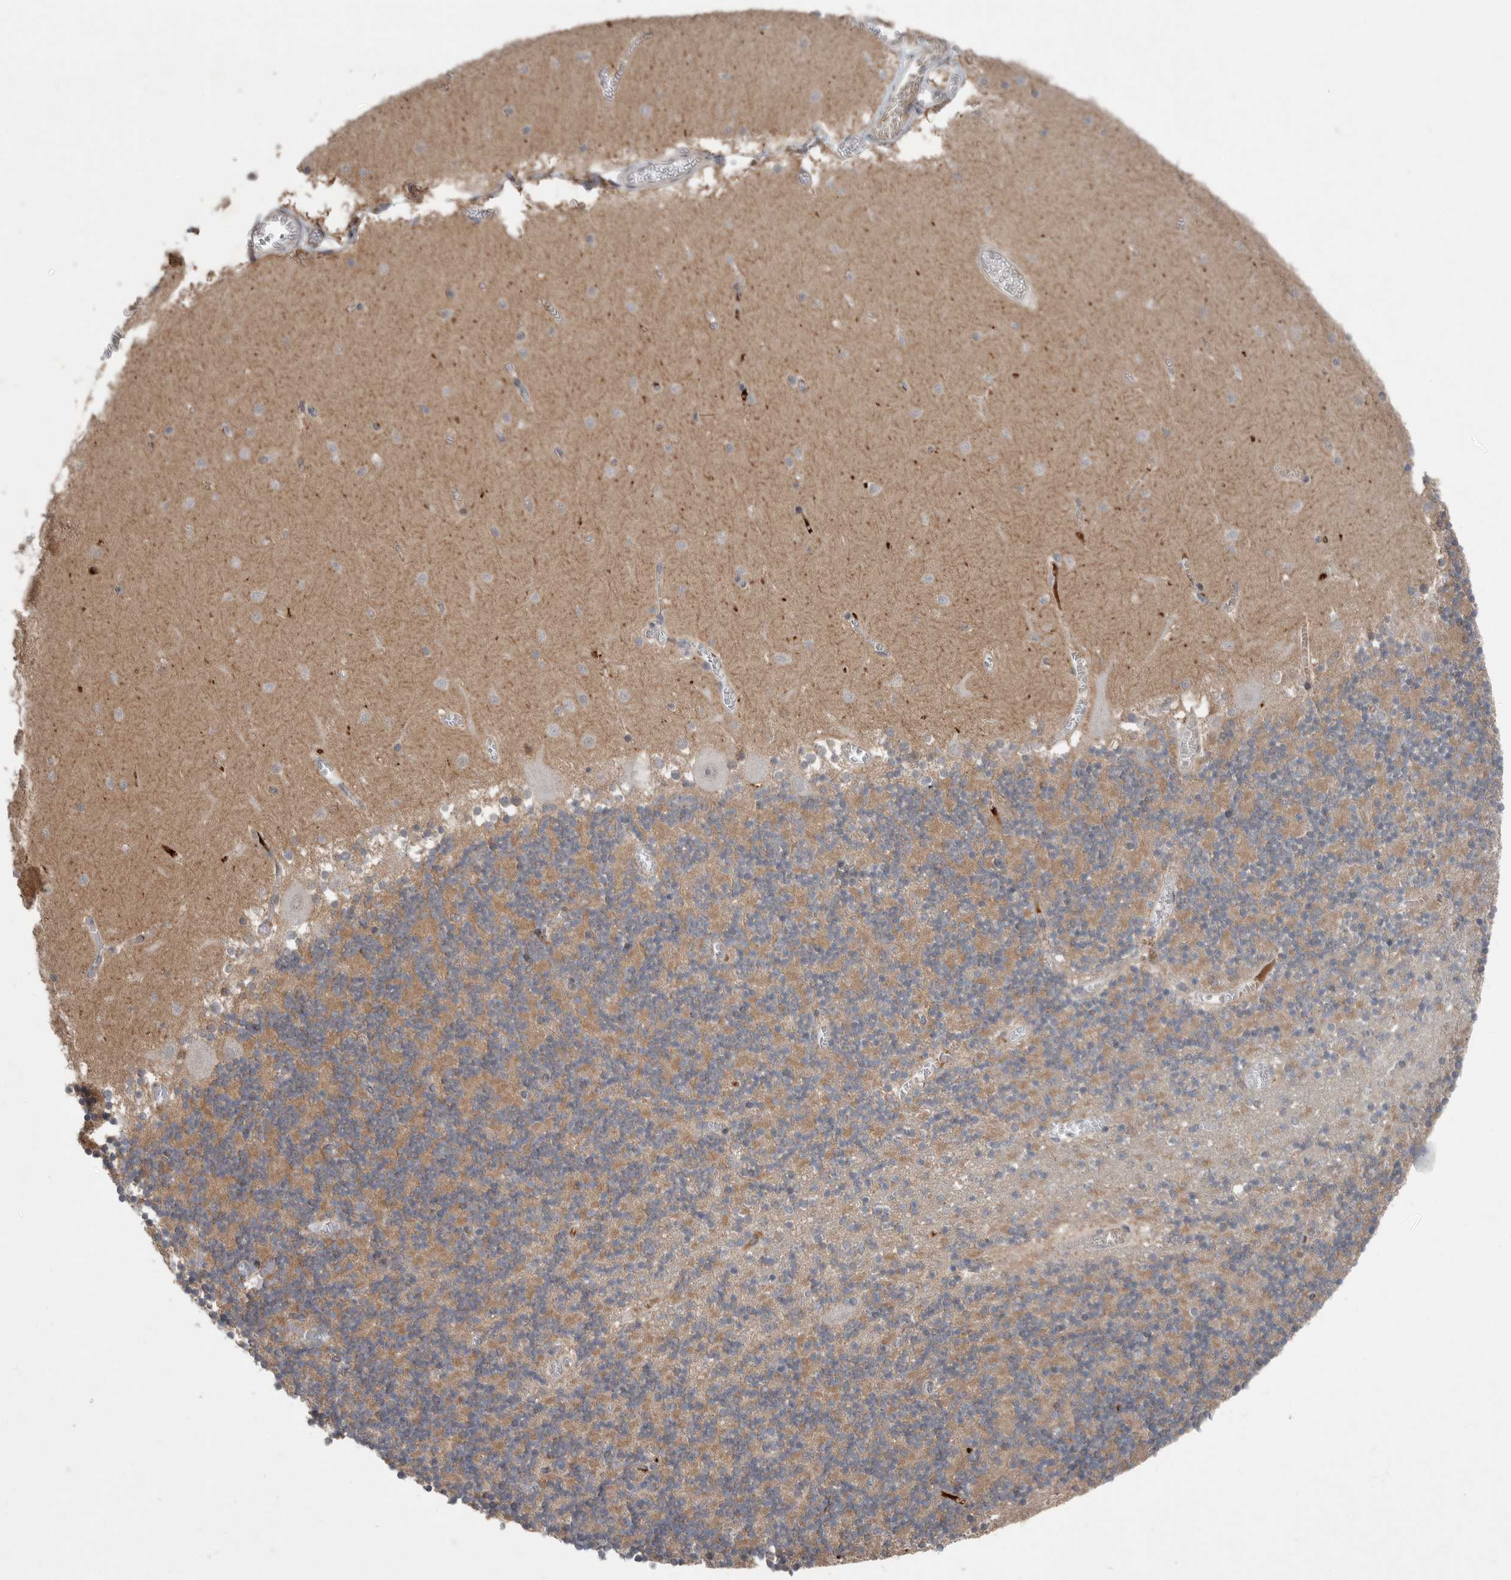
{"staining": {"intensity": "weak", "quantity": "25%-75%", "location": "cytoplasmic/membranous"}, "tissue": "cerebellum", "cell_type": "Cells in granular layer", "image_type": "normal", "snomed": [{"axis": "morphology", "description": "Normal tissue, NOS"}, {"axis": "topography", "description": "Cerebellum"}], "caption": "Protein staining reveals weak cytoplasmic/membranous positivity in about 25%-75% of cells in granular layer in unremarkable cerebellum.", "gene": "SCP2", "patient": {"sex": "female", "age": 28}}